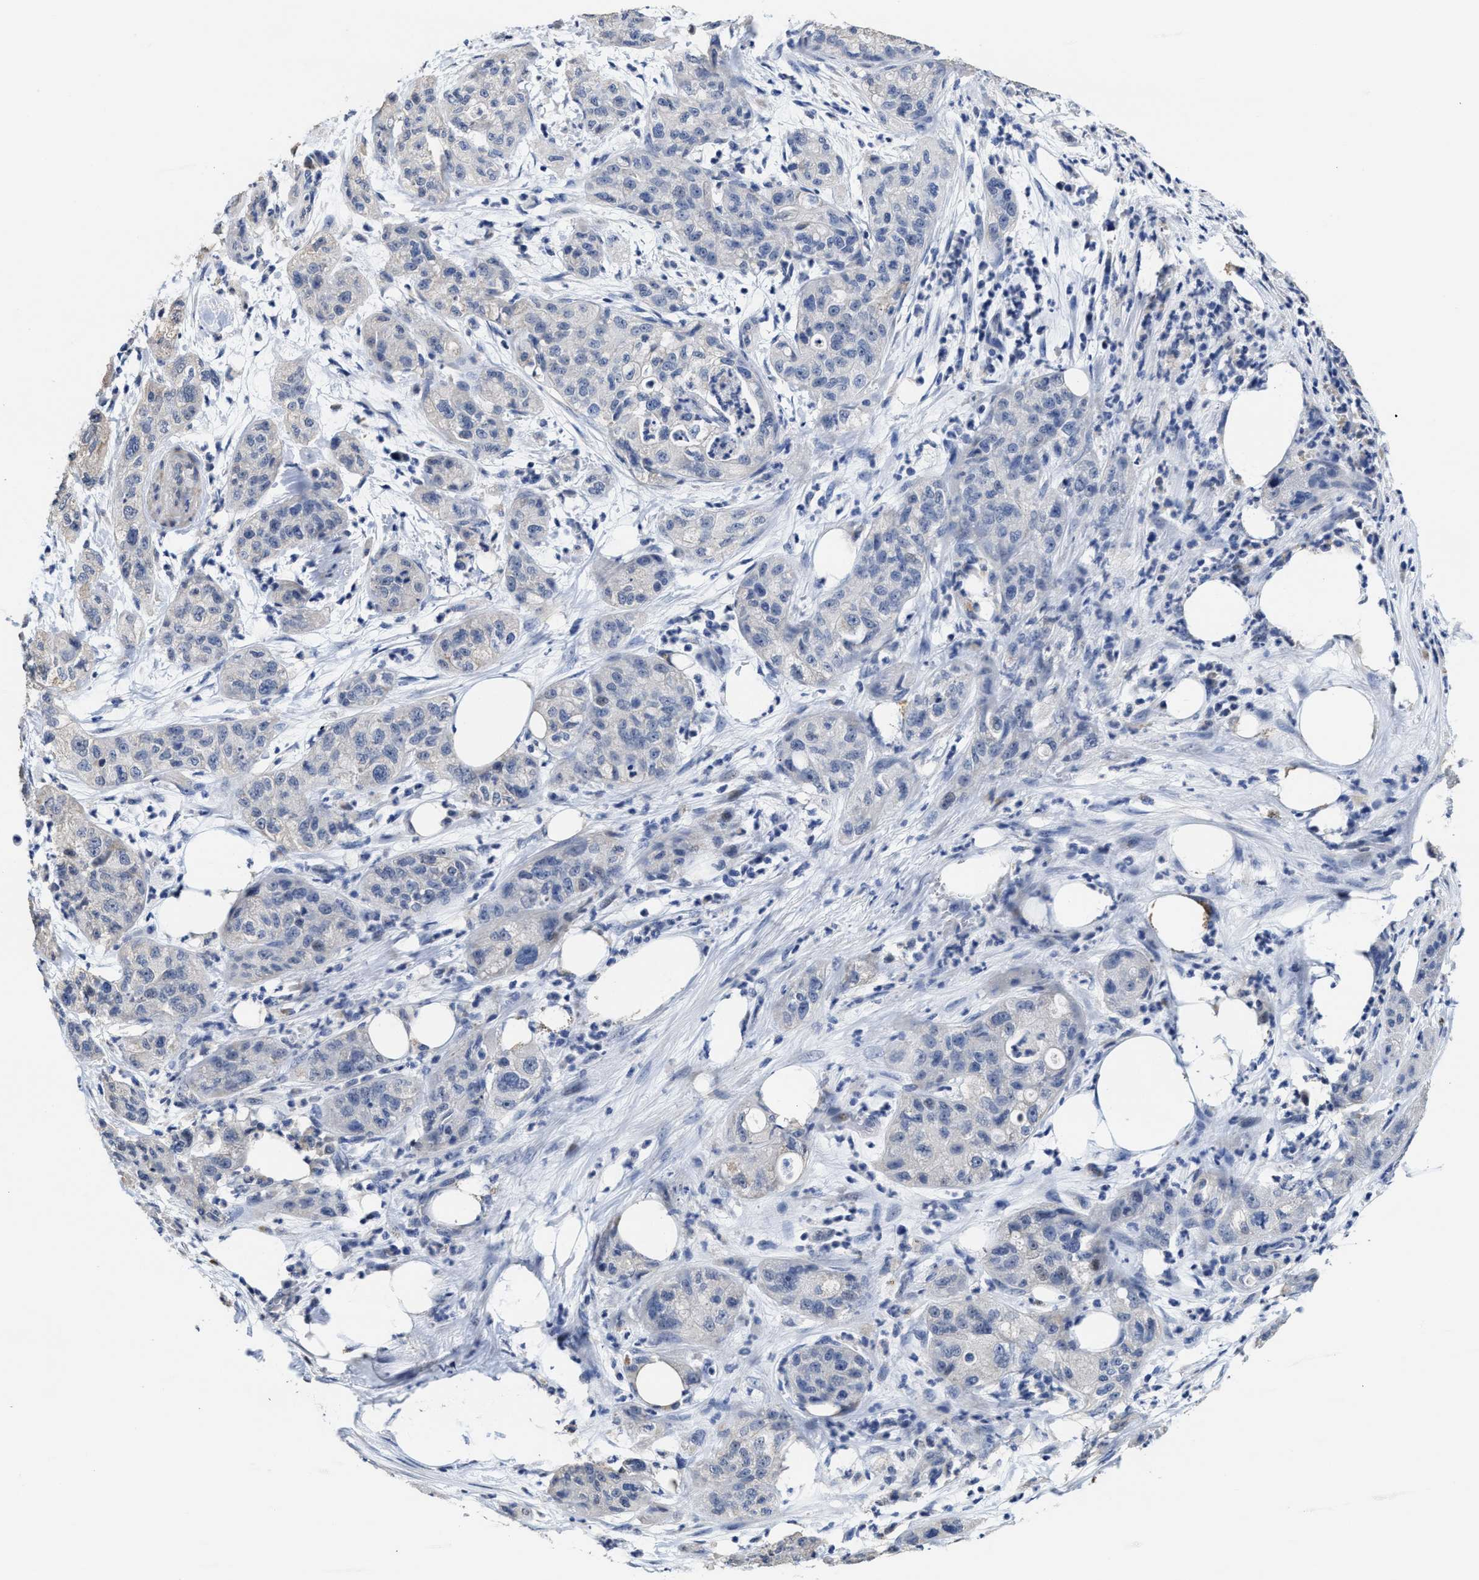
{"staining": {"intensity": "negative", "quantity": "none", "location": "none"}, "tissue": "pancreatic cancer", "cell_type": "Tumor cells", "image_type": "cancer", "snomed": [{"axis": "morphology", "description": "Adenocarcinoma, NOS"}, {"axis": "topography", "description": "Pancreas"}], "caption": "An immunohistochemistry (IHC) image of pancreatic cancer is shown. There is no staining in tumor cells of pancreatic cancer. Nuclei are stained in blue.", "gene": "ZFAT", "patient": {"sex": "female", "age": 78}}